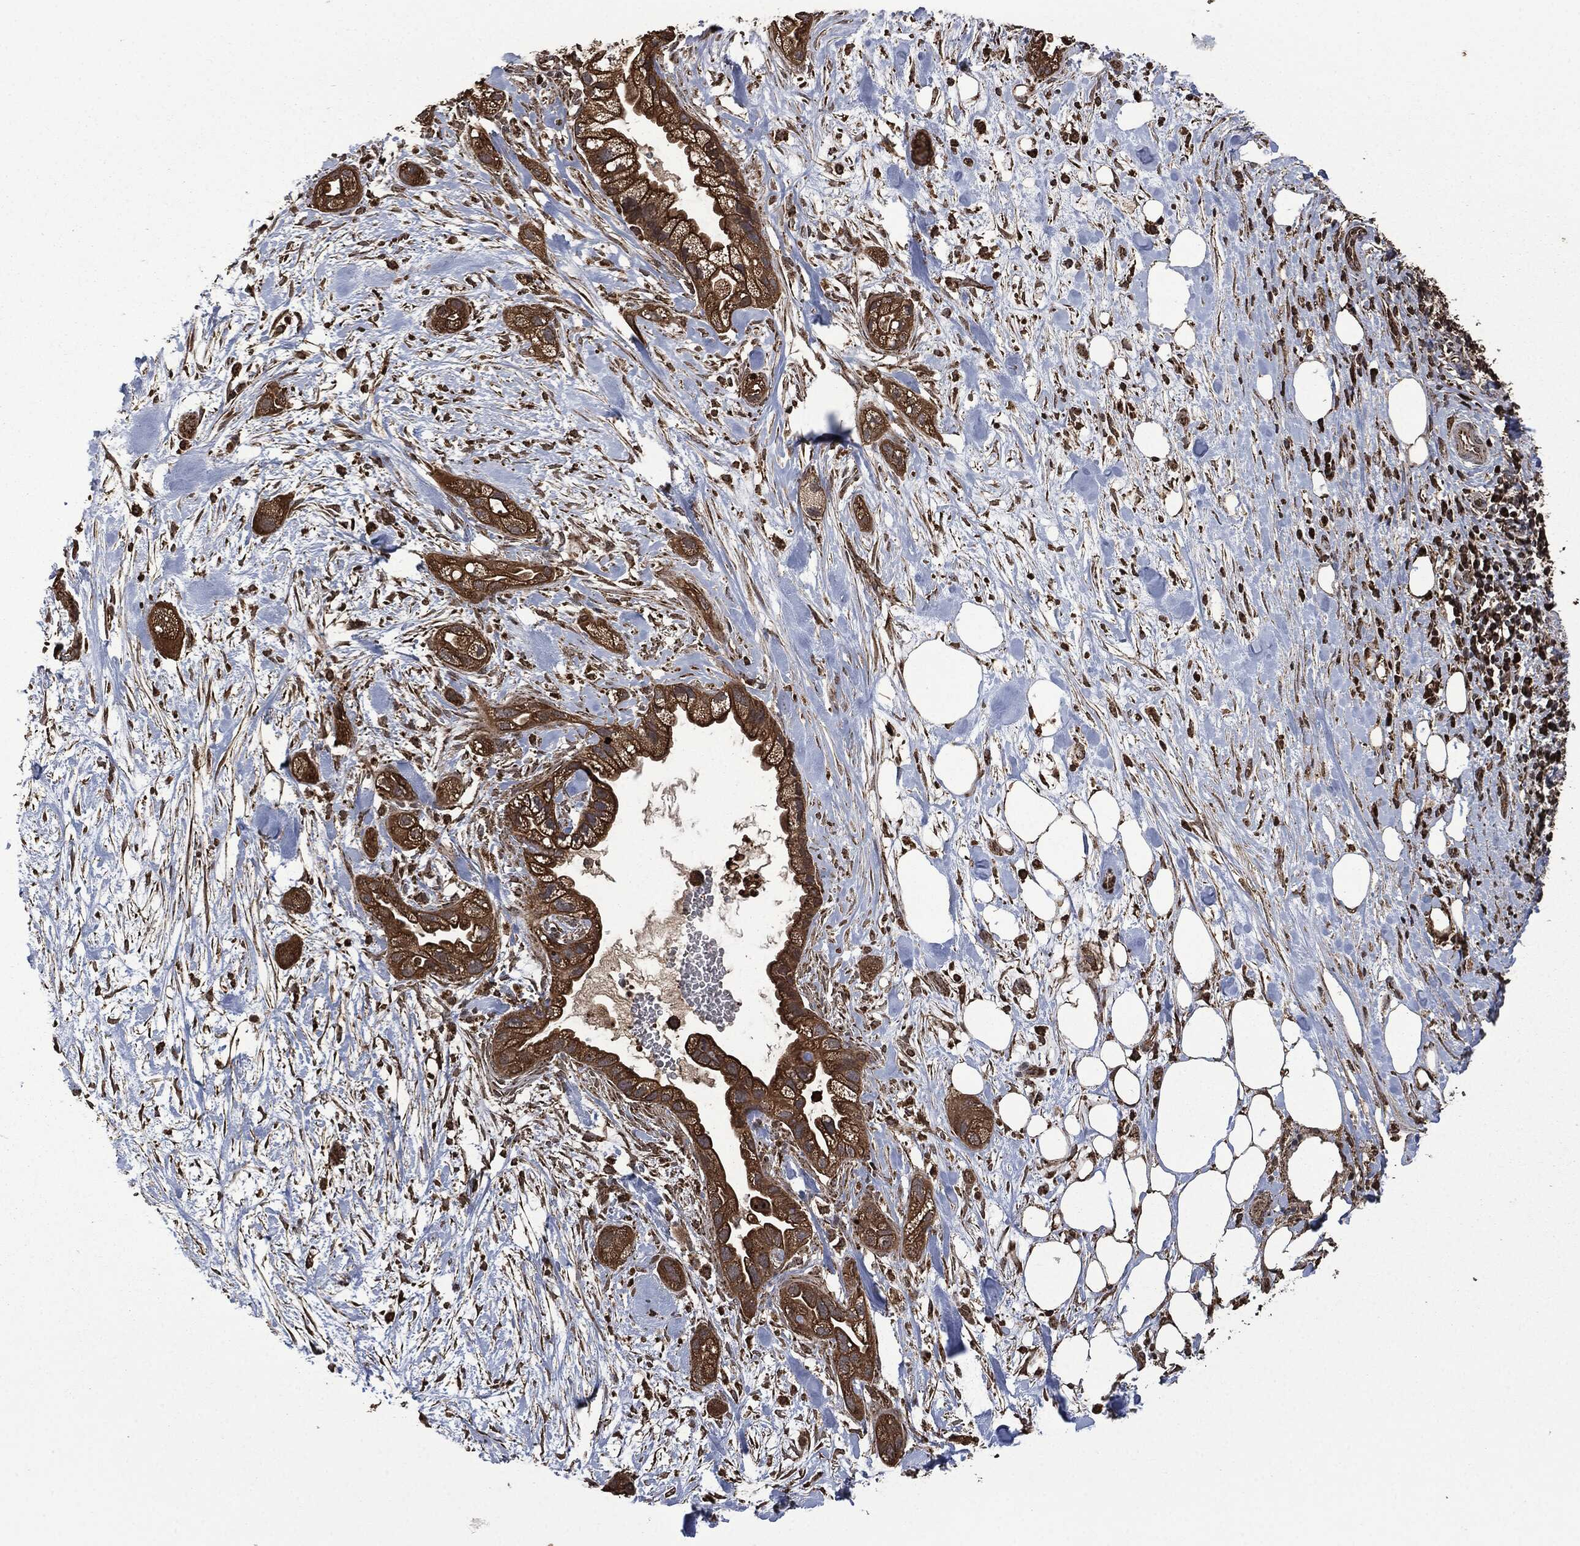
{"staining": {"intensity": "strong", "quantity": ">75%", "location": "cytoplasmic/membranous"}, "tissue": "pancreatic cancer", "cell_type": "Tumor cells", "image_type": "cancer", "snomed": [{"axis": "morphology", "description": "Adenocarcinoma, NOS"}, {"axis": "topography", "description": "Pancreas"}], "caption": "Immunohistochemistry (DAB) staining of adenocarcinoma (pancreatic) demonstrates strong cytoplasmic/membranous protein staining in about >75% of tumor cells. (DAB = brown stain, brightfield microscopy at high magnification).", "gene": "LIG3", "patient": {"sex": "male", "age": 44}}